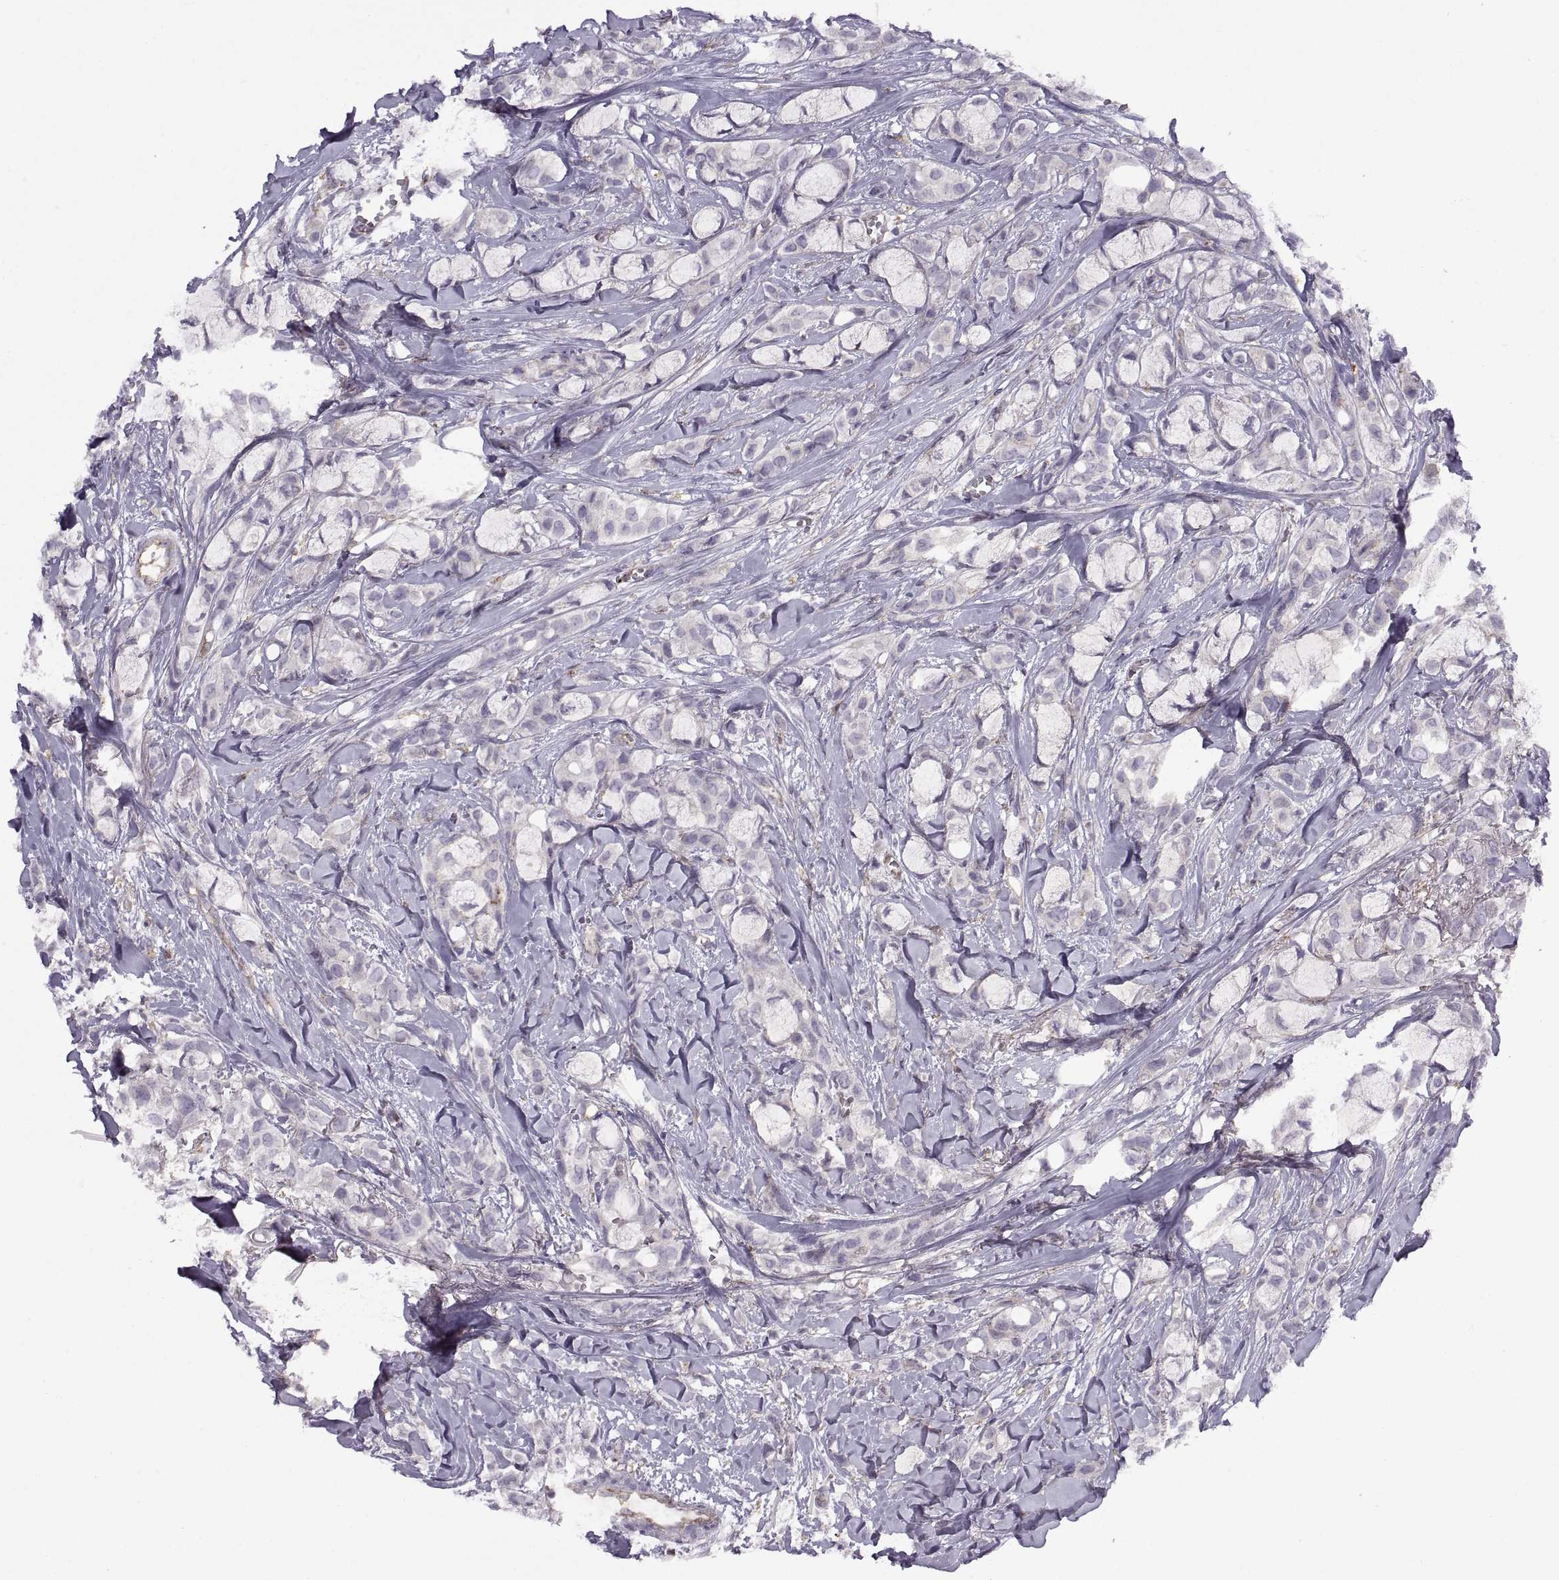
{"staining": {"intensity": "negative", "quantity": "none", "location": "none"}, "tissue": "breast cancer", "cell_type": "Tumor cells", "image_type": "cancer", "snomed": [{"axis": "morphology", "description": "Duct carcinoma"}, {"axis": "topography", "description": "Breast"}], "caption": "The image displays no significant expression in tumor cells of breast cancer (infiltrating ductal carcinoma).", "gene": "RALB", "patient": {"sex": "female", "age": 85}}